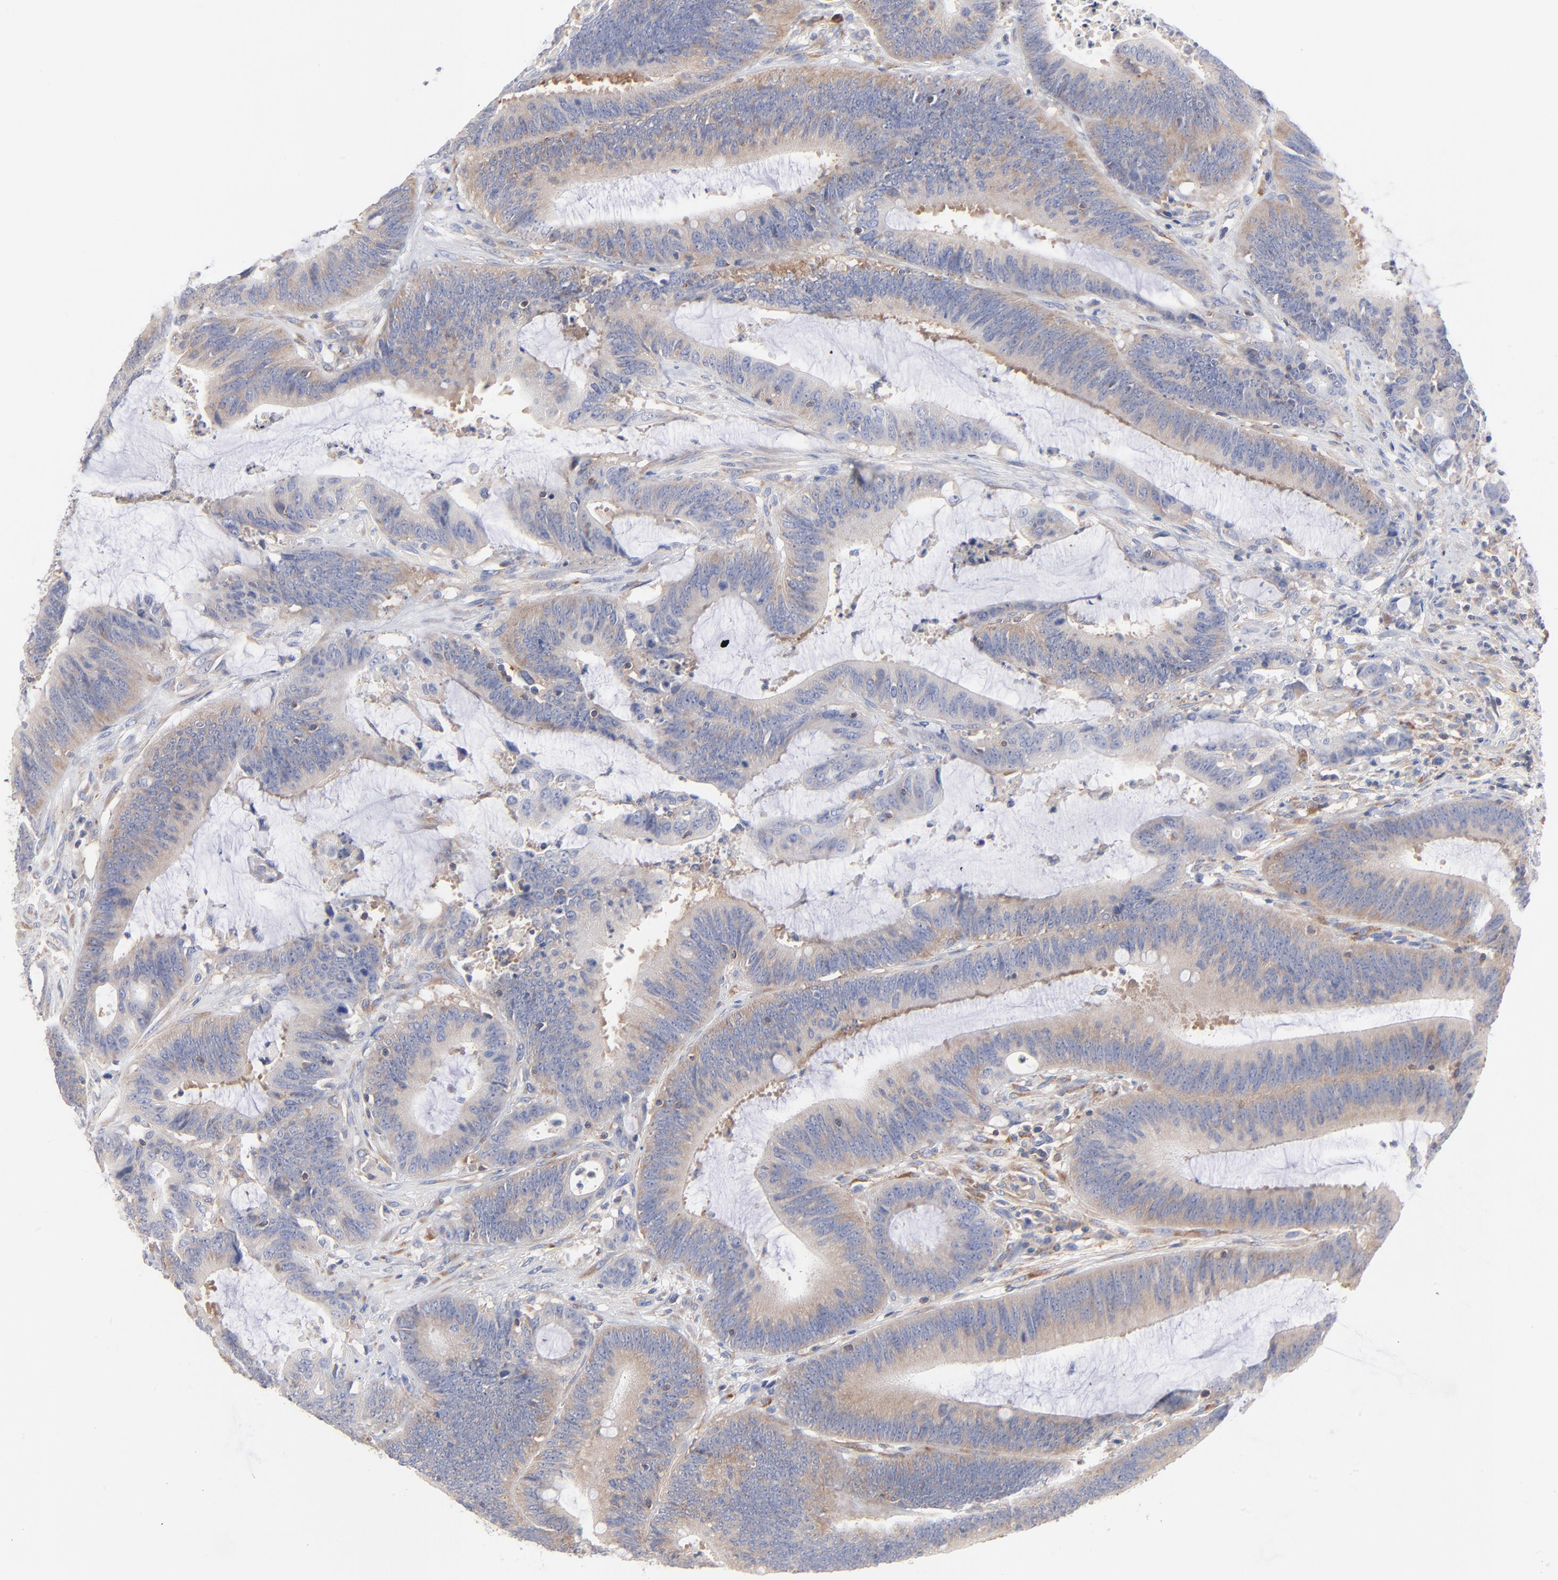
{"staining": {"intensity": "weak", "quantity": ">75%", "location": "cytoplasmic/membranous"}, "tissue": "colorectal cancer", "cell_type": "Tumor cells", "image_type": "cancer", "snomed": [{"axis": "morphology", "description": "Adenocarcinoma, NOS"}, {"axis": "topography", "description": "Rectum"}], "caption": "Immunohistochemistry of human adenocarcinoma (colorectal) reveals low levels of weak cytoplasmic/membranous expression in approximately >75% of tumor cells. The protein is stained brown, and the nuclei are stained in blue (DAB IHC with brightfield microscopy, high magnification).", "gene": "SEPTIN6", "patient": {"sex": "female", "age": 66}}